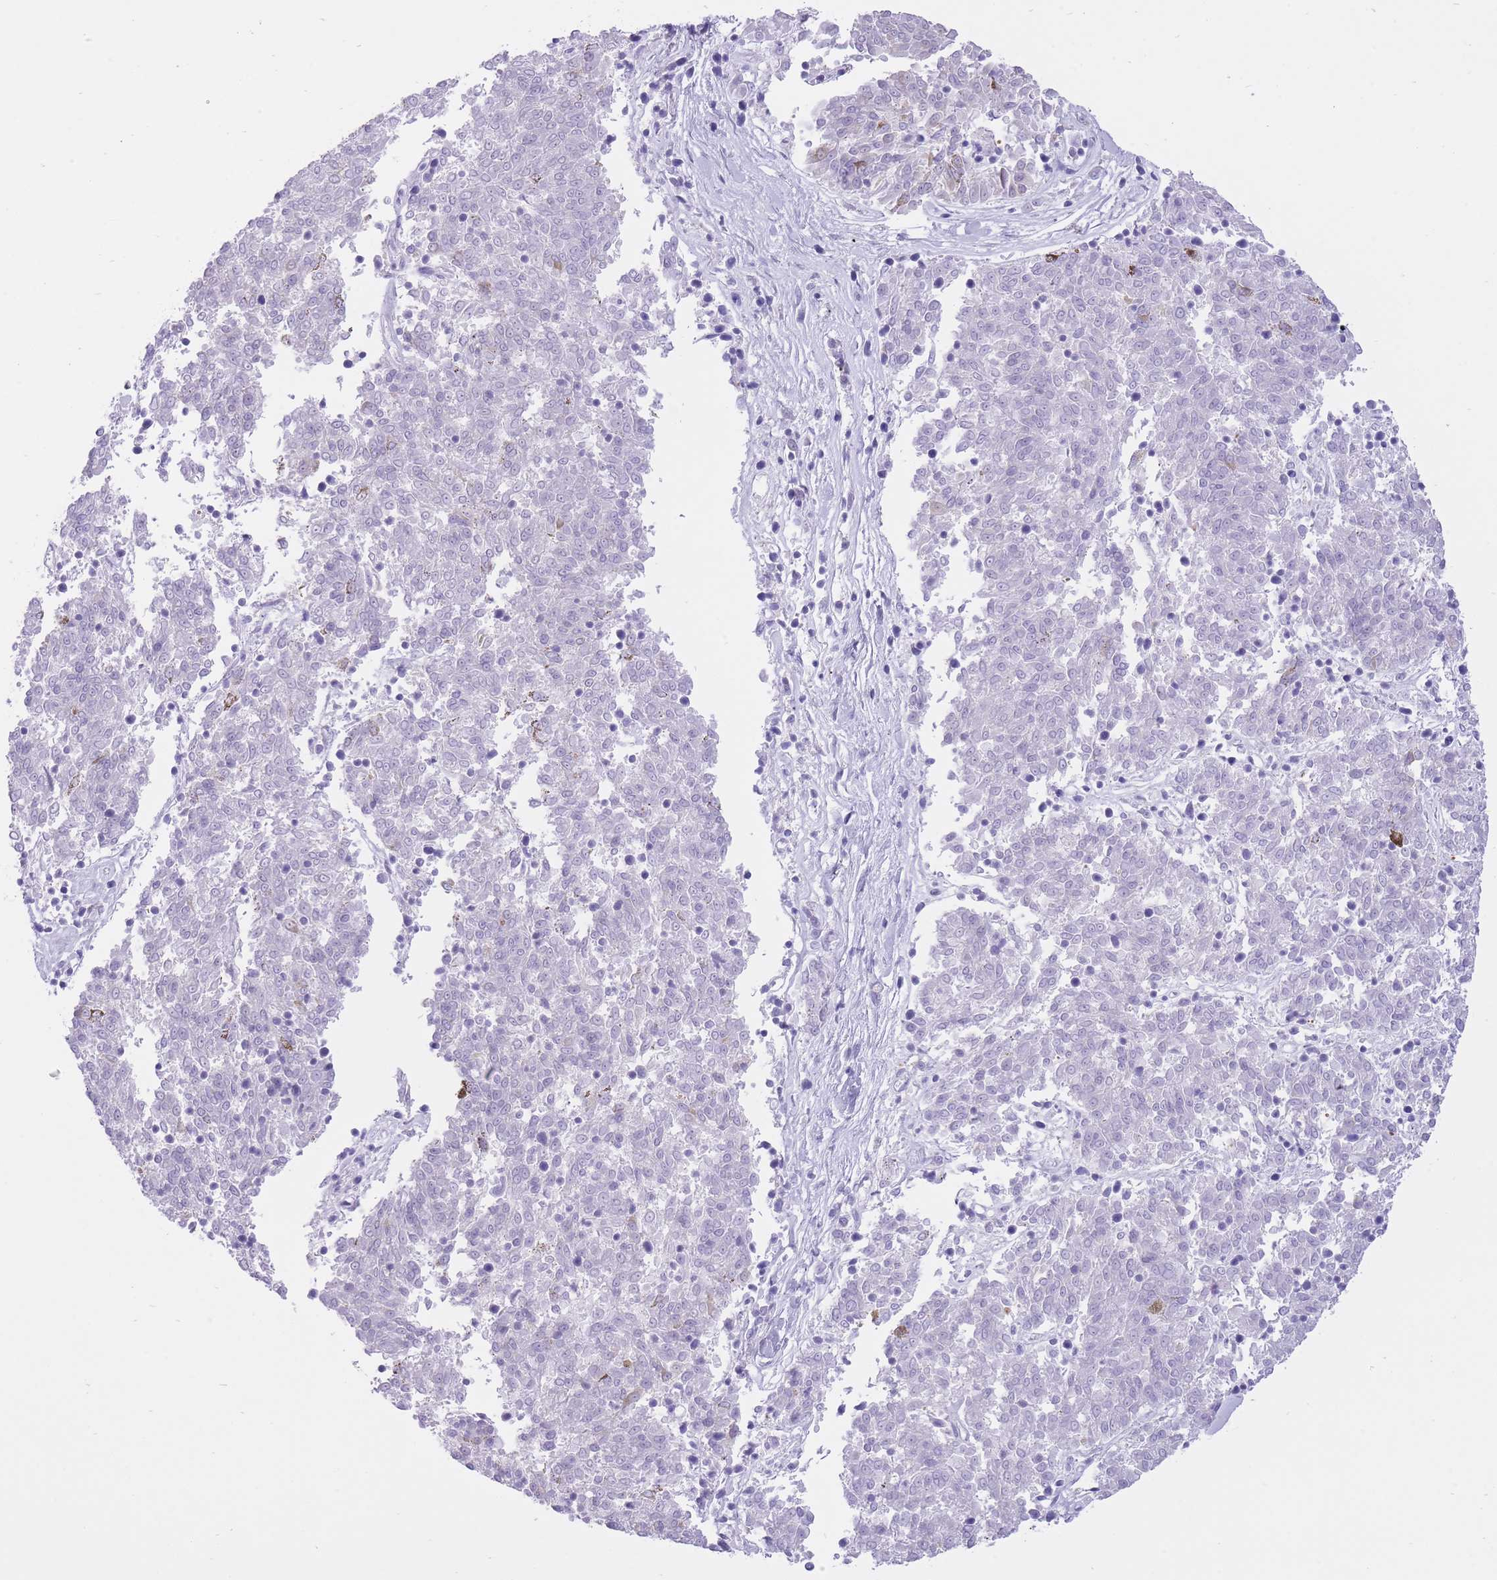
{"staining": {"intensity": "negative", "quantity": "none", "location": "none"}, "tissue": "melanoma", "cell_type": "Tumor cells", "image_type": "cancer", "snomed": [{"axis": "morphology", "description": "Malignant melanoma, NOS"}, {"axis": "topography", "description": "Skin"}], "caption": "Immunohistochemistry micrograph of neoplastic tissue: human malignant melanoma stained with DAB (3,3'-diaminobenzidine) demonstrates no significant protein positivity in tumor cells.", "gene": "ZNF501", "patient": {"sex": "female", "age": 72}}